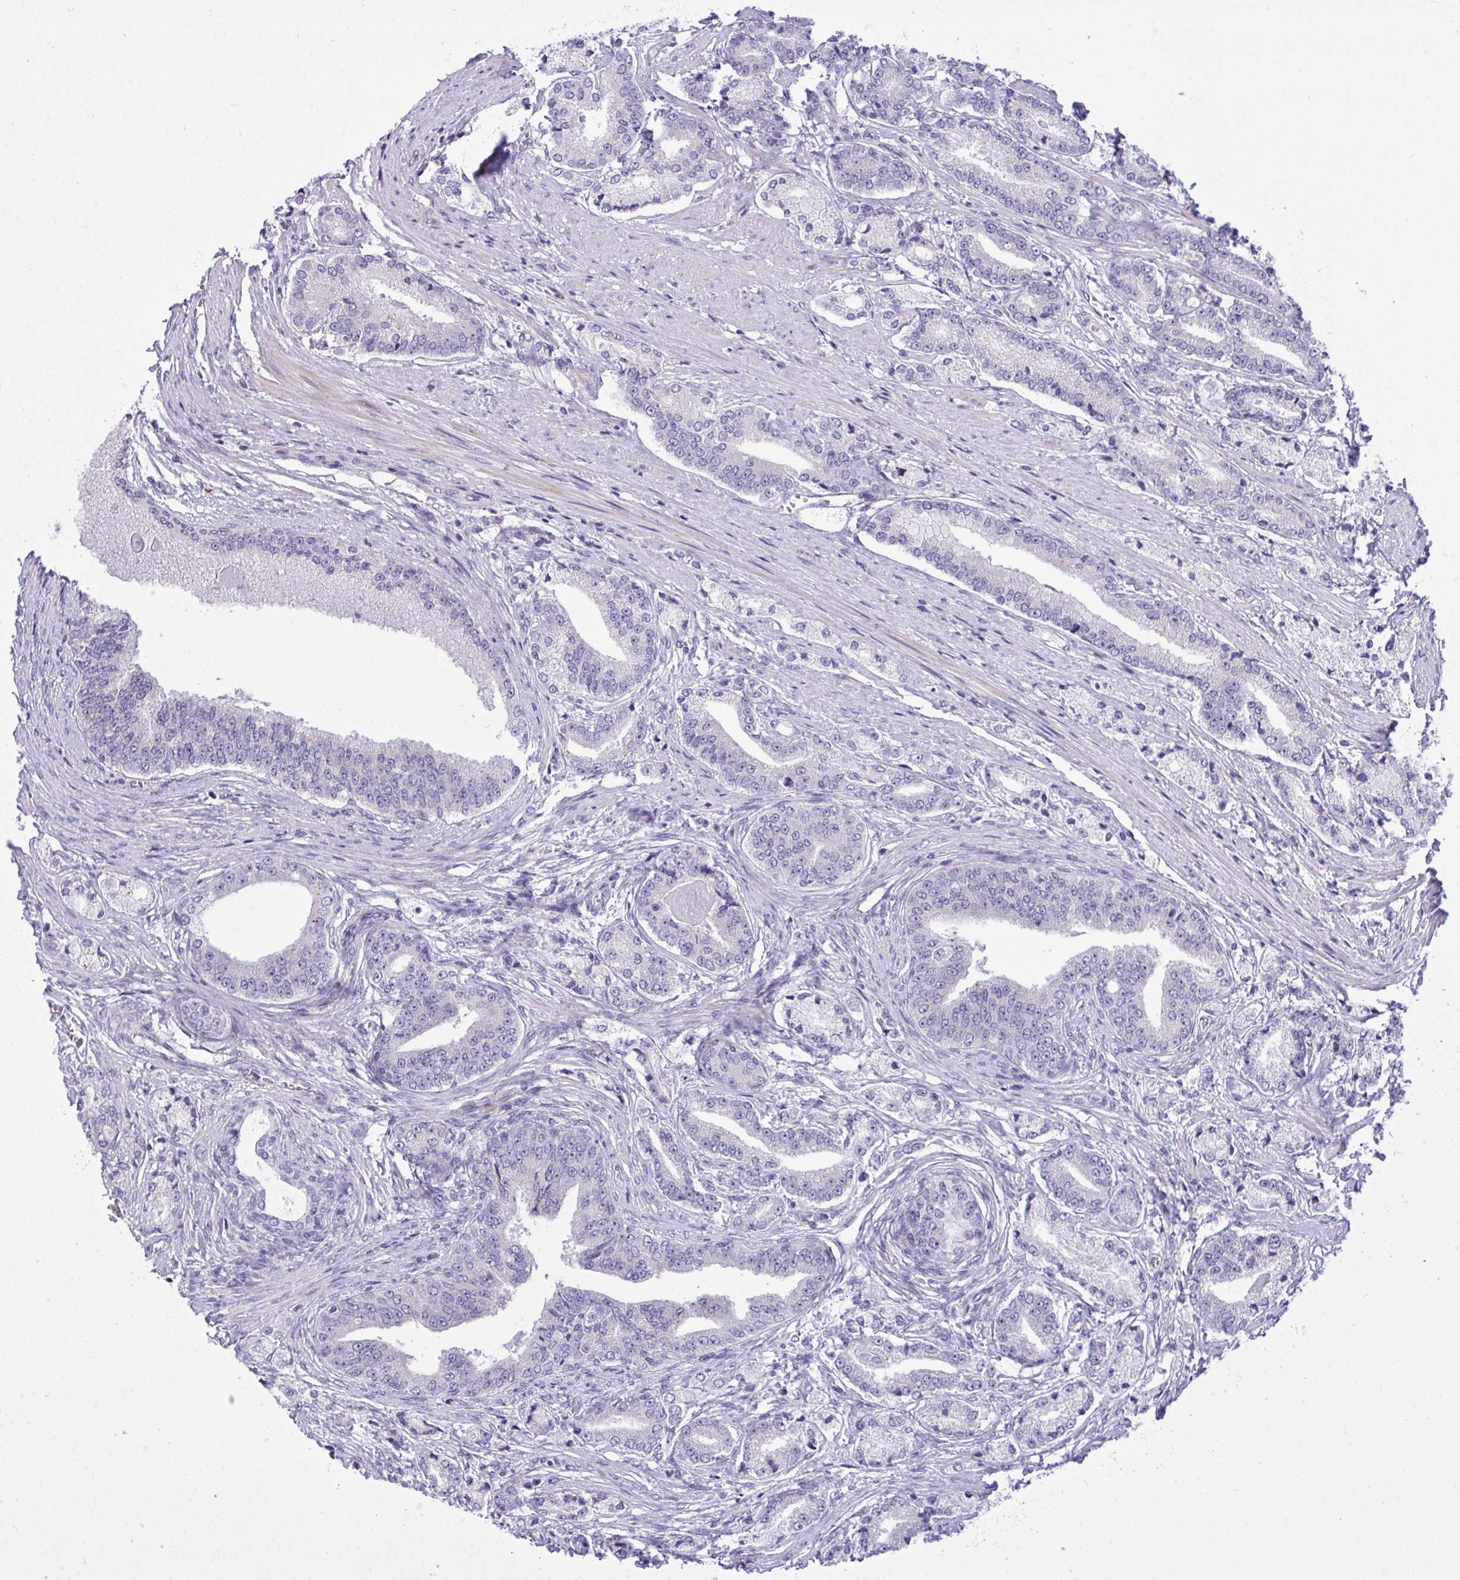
{"staining": {"intensity": "negative", "quantity": "none", "location": "none"}, "tissue": "prostate cancer", "cell_type": "Tumor cells", "image_type": "cancer", "snomed": [{"axis": "morphology", "description": "Adenocarcinoma, High grade"}, {"axis": "topography", "description": "Prostate and seminal vesicle, NOS"}], "caption": "A micrograph of prostate cancer stained for a protein reveals no brown staining in tumor cells.", "gene": "WDR97", "patient": {"sex": "male", "age": 61}}